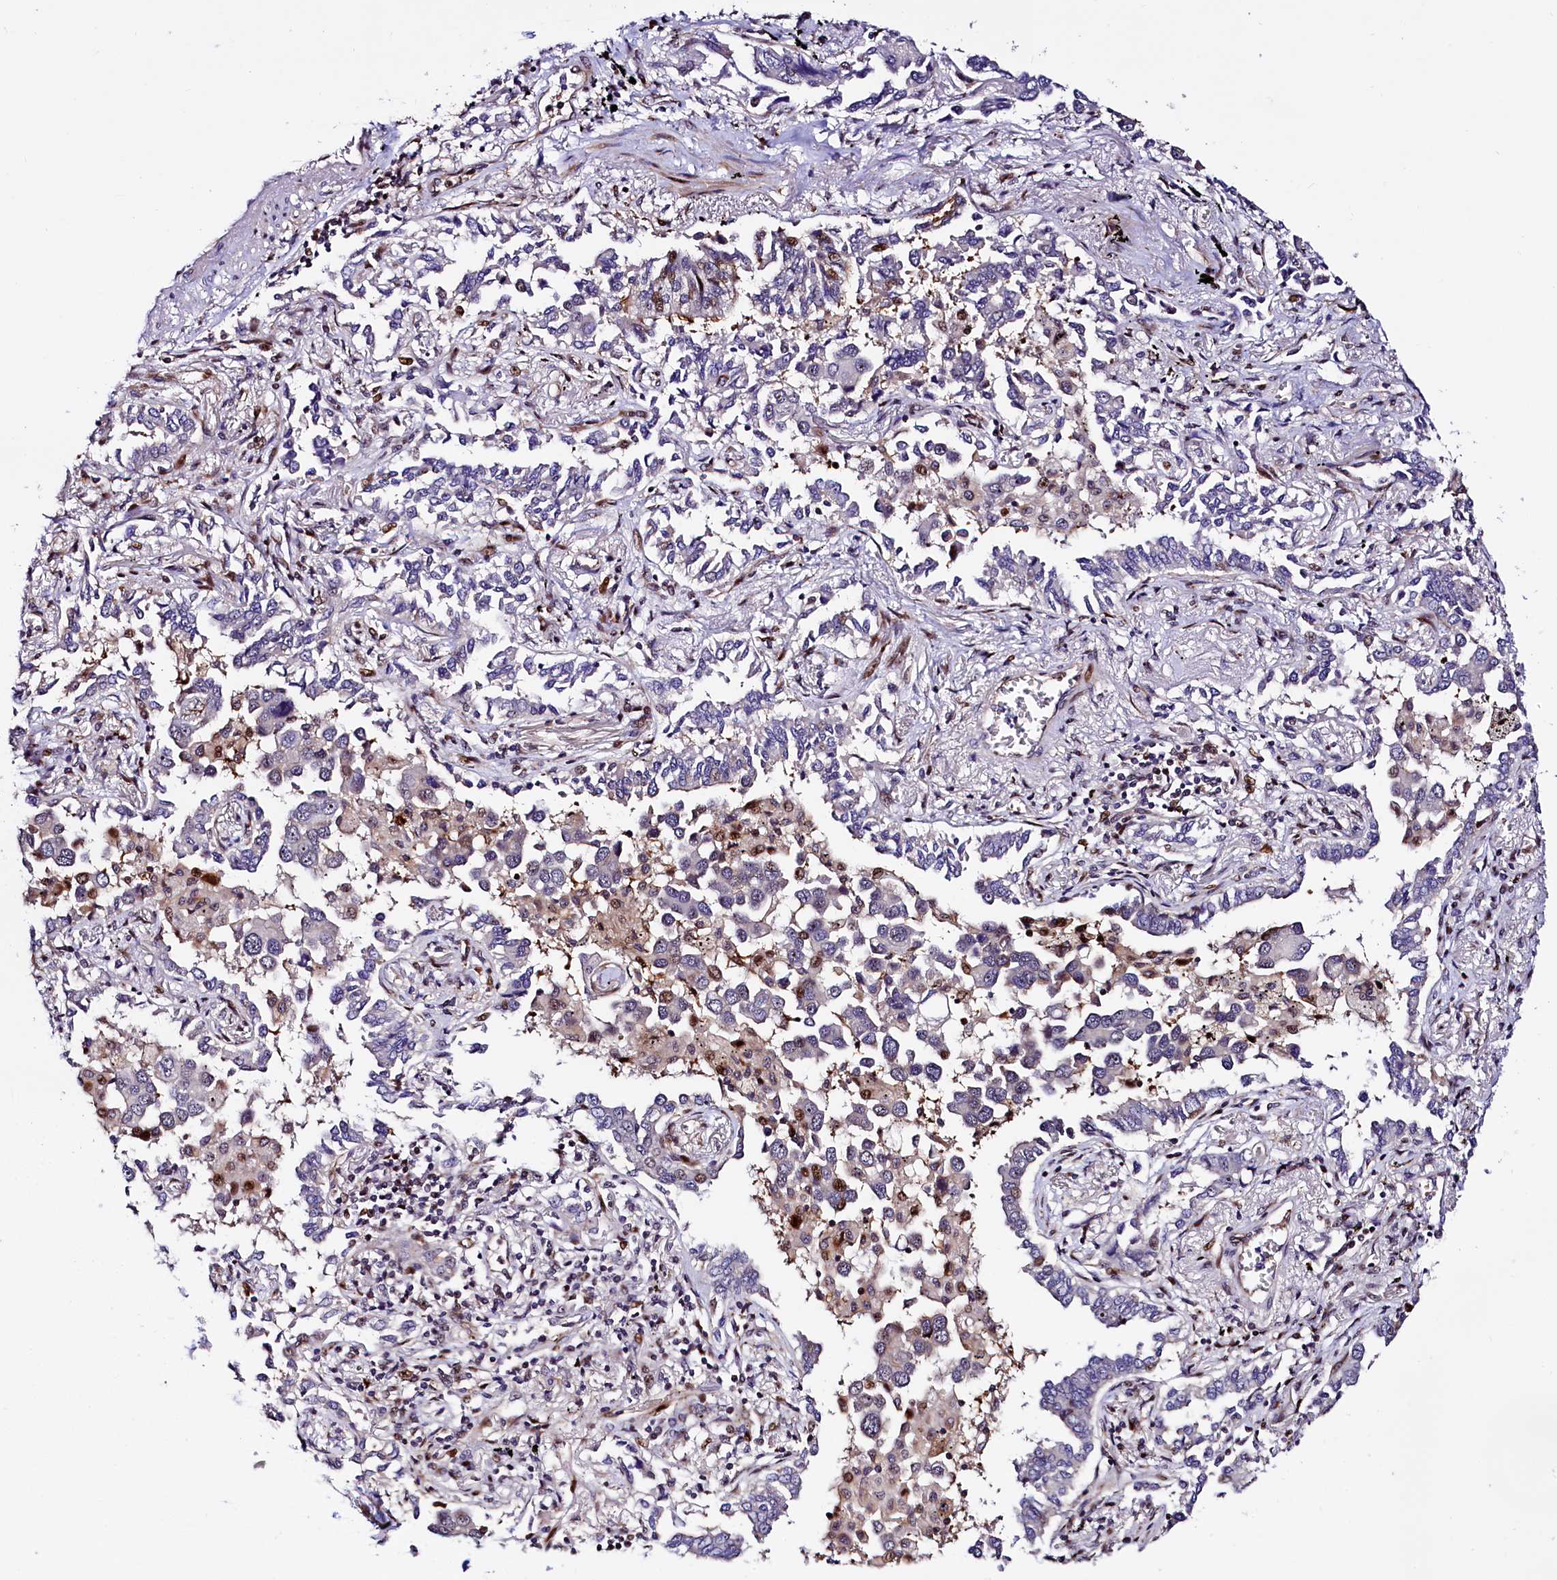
{"staining": {"intensity": "moderate", "quantity": "<25%", "location": "nuclear"}, "tissue": "lung cancer", "cell_type": "Tumor cells", "image_type": "cancer", "snomed": [{"axis": "morphology", "description": "Adenocarcinoma, NOS"}, {"axis": "topography", "description": "Lung"}], "caption": "Brown immunohistochemical staining in human lung cancer displays moderate nuclear expression in approximately <25% of tumor cells.", "gene": "TRMT112", "patient": {"sex": "male", "age": 67}}